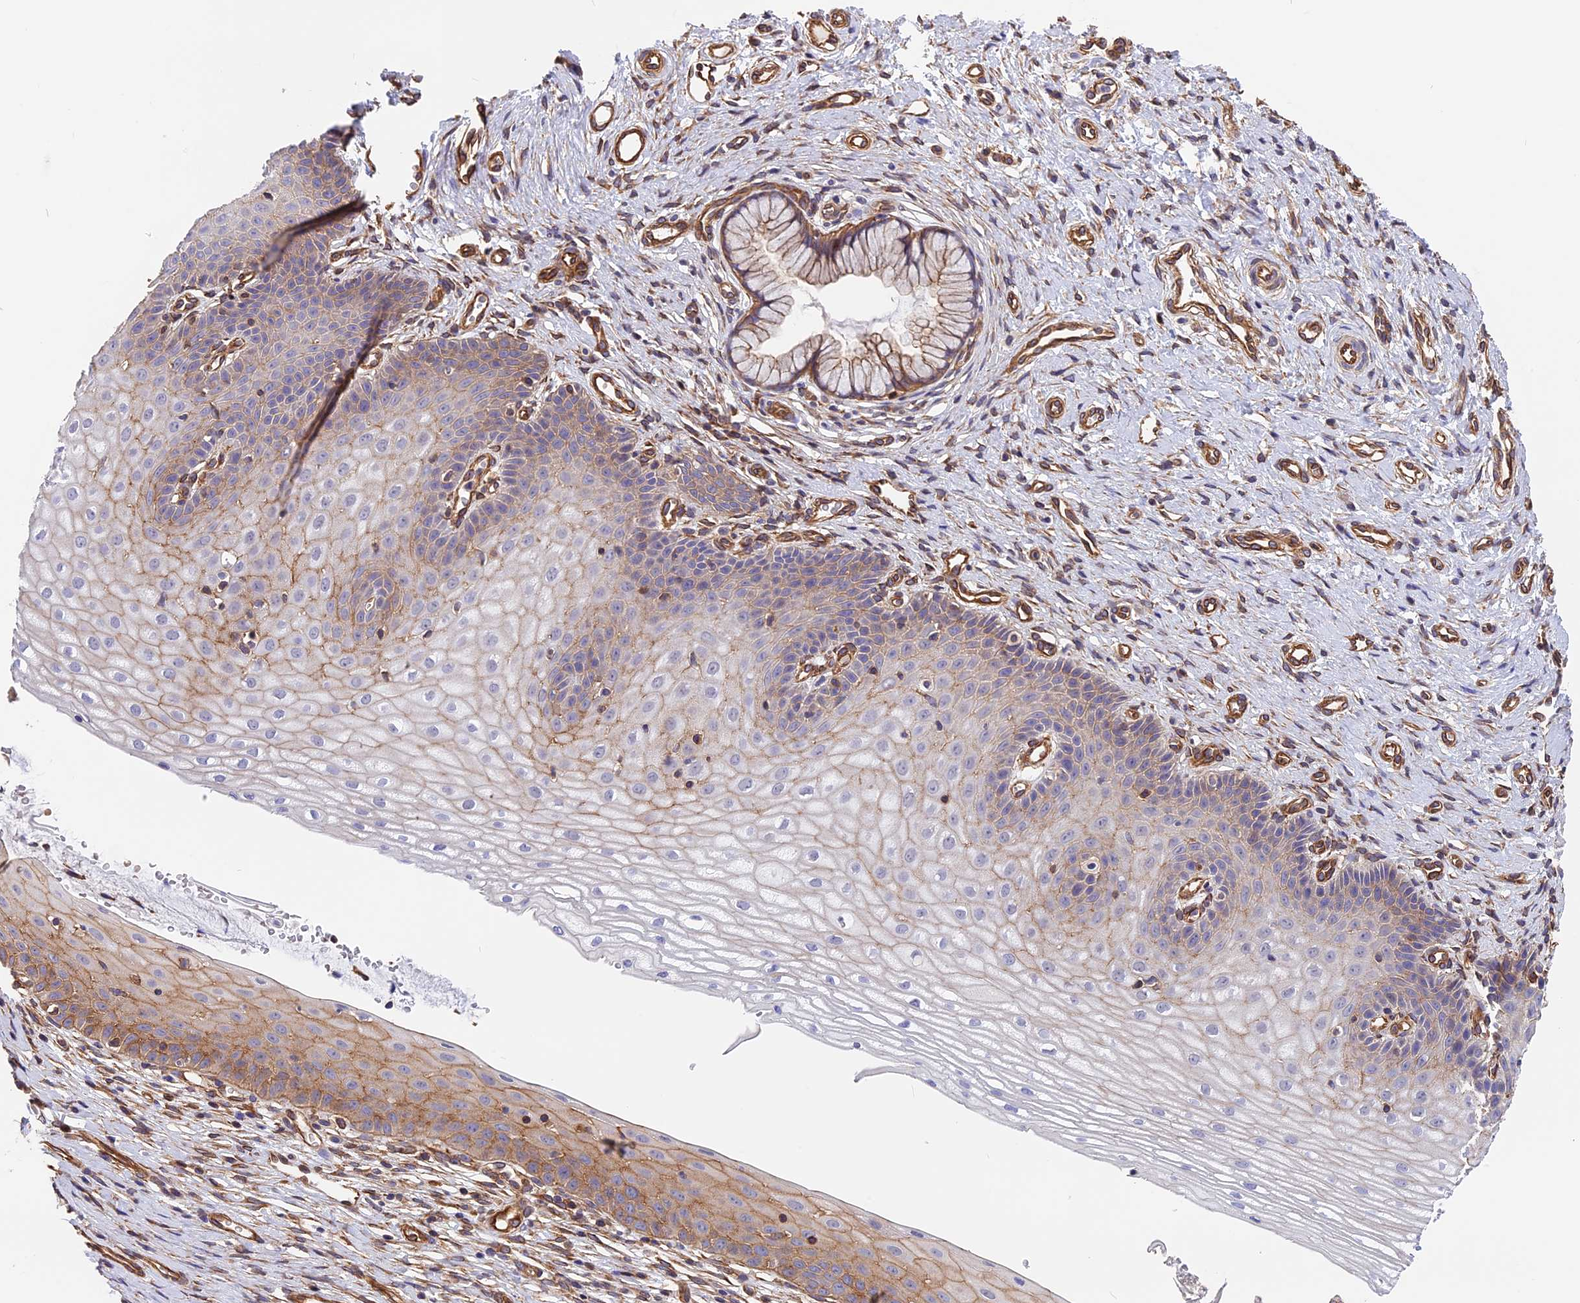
{"staining": {"intensity": "negative", "quantity": "none", "location": "none"}, "tissue": "cervix", "cell_type": "Glandular cells", "image_type": "normal", "snomed": [{"axis": "morphology", "description": "Normal tissue, NOS"}, {"axis": "topography", "description": "Cervix"}], "caption": "A photomicrograph of cervix stained for a protein demonstrates no brown staining in glandular cells.", "gene": "MED20", "patient": {"sex": "female", "age": 36}}